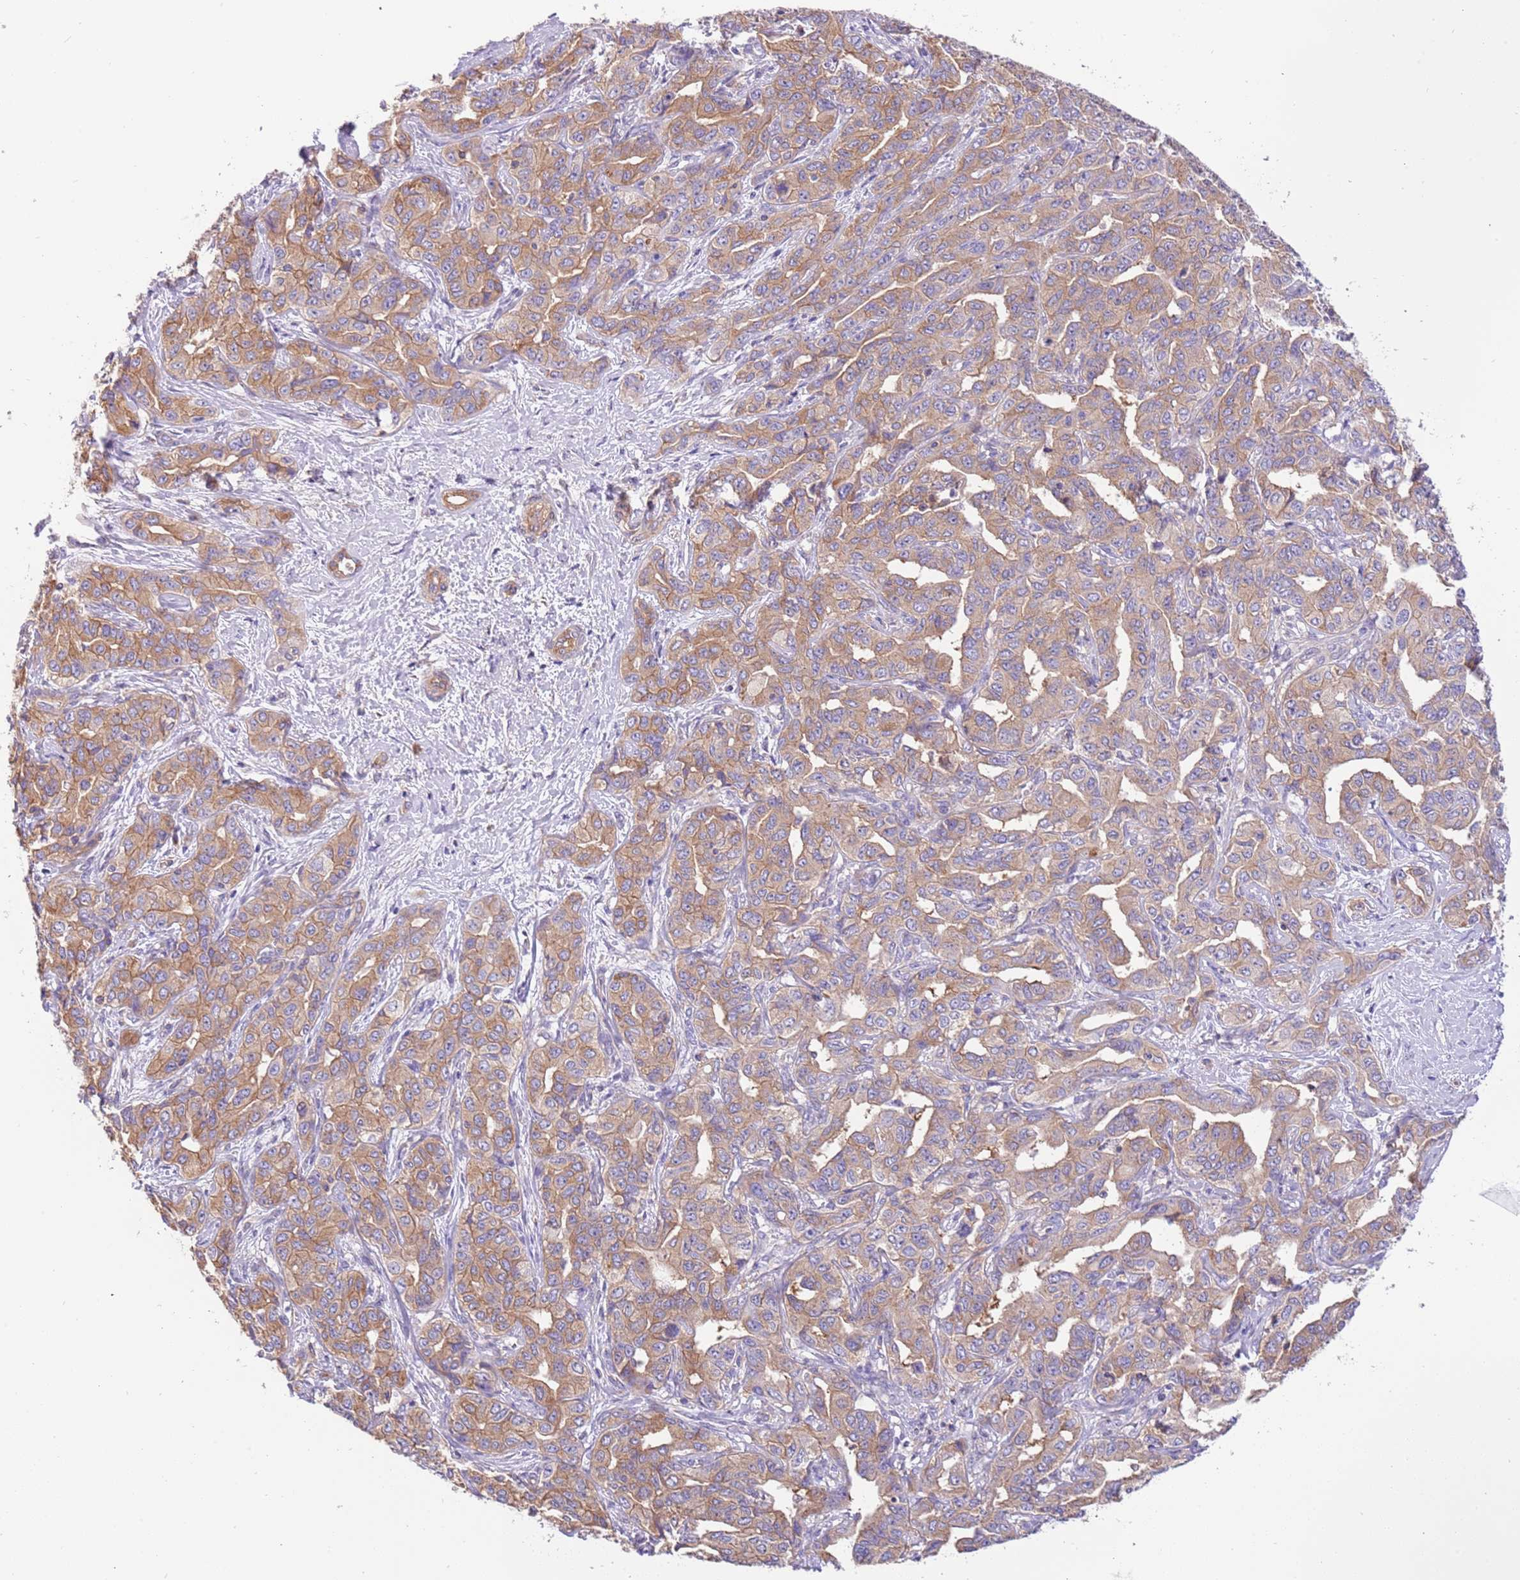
{"staining": {"intensity": "moderate", "quantity": ">75%", "location": "cytoplasmic/membranous"}, "tissue": "liver cancer", "cell_type": "Tumor cells", "image_type": "cancer", "snomed": [{"axis": "morphology", "description": "Cholangiocarcinoma"}, {"axis": "topography", "description": "Liver"}], "caption": "Brown immunohistochemical staining in cholangiocarcinoma (liver) exhibits moderate cytoplasmic/membranous positivity in about >75% of tumor cells.", "gene": "NAALADL1", "patient": {"sex": "male", "age": 59}}